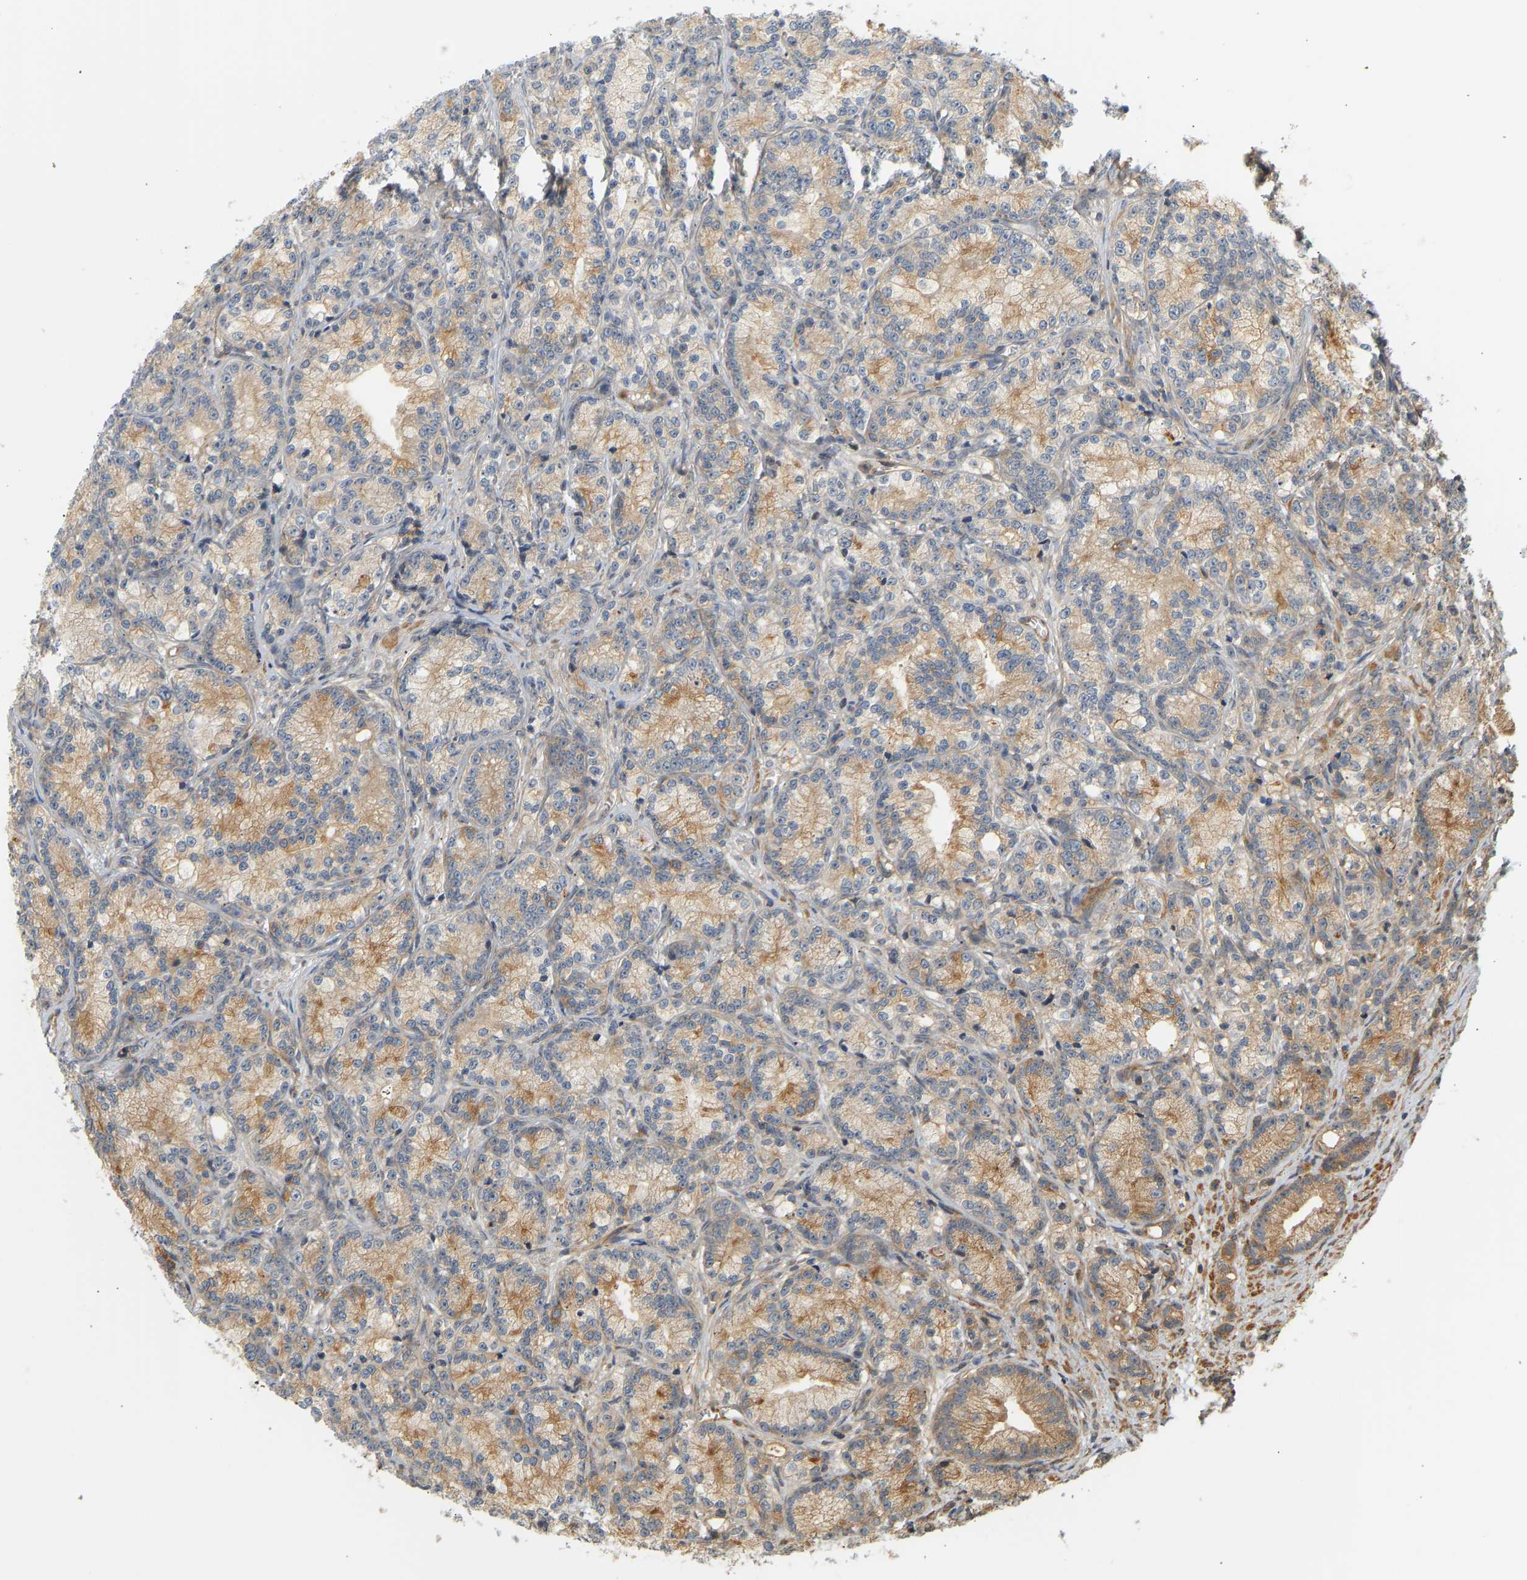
{"staining": {"intensity": "moderate", "quantity": "25%-75%", "location": "cytoplasmic/membranous"}, "tissue": "prostate cancer", "cell_type": "Tumor cells", "image_type": "cancer", "snomed": [{"axis": "morphology", "description": "Adenocarcinoma, Low grade"}, {"axis": "topography", "description": "Prostate"}], "caption": "Protein expression analysis of human prostate cancer (adenocarcinoma (low-grade)) reveals moderate cytoplasmic/membranous staining in approximately 25%-75% of tumor cells.", "gene": "CEP57", "patient": {"sex": "male", "age": 89}}